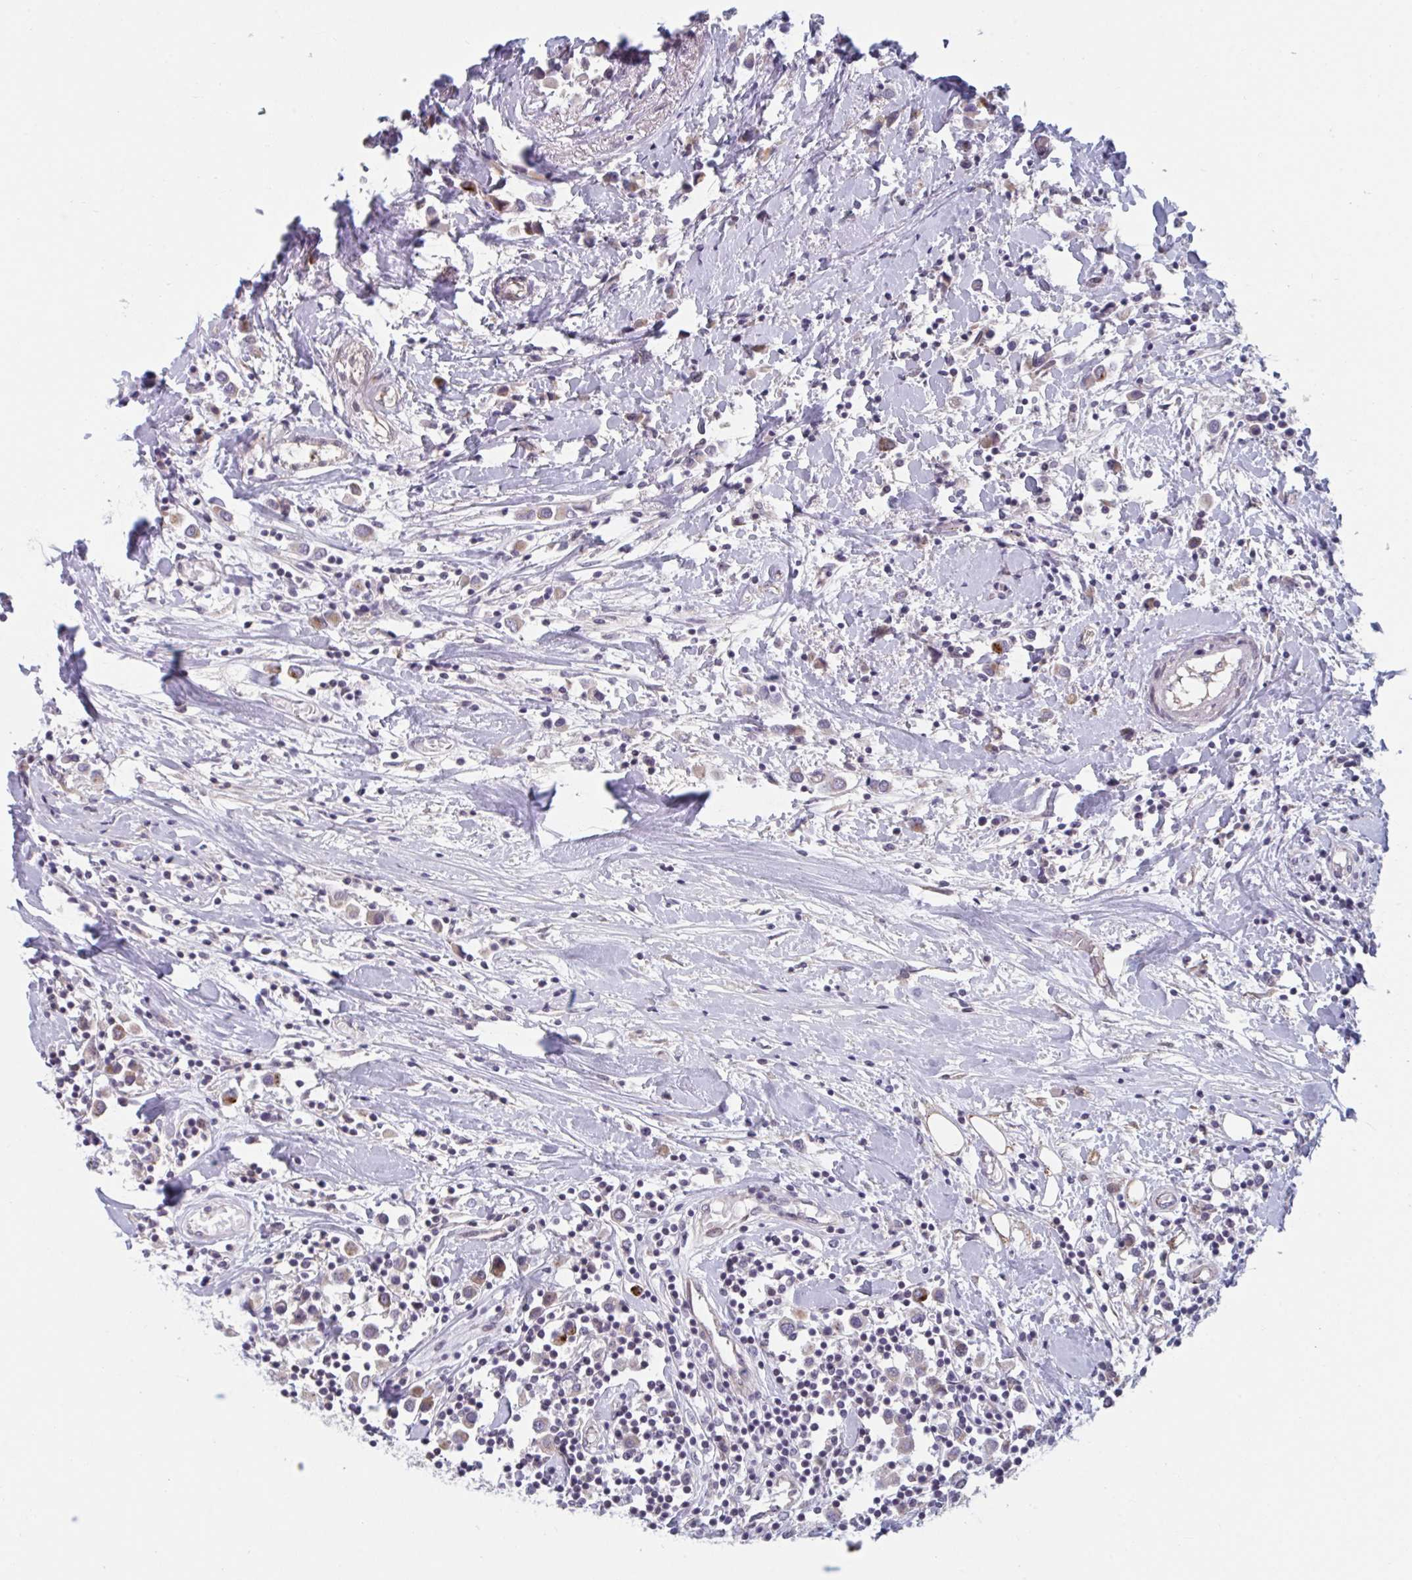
{"staining": {"intensity": "moderate", "quantity": "<25%", "location": "cytoplasmic/membranous"}, "tissue": "breast cancer", "cell_type": "Tumor cells", "image_type": "cancer", "snomed": [{"axis": "morphology", "description": "Duct carcinoma"}, {"axis": "topography", "description": "Breast"}], "caption": "Immunohistochemical staining of human breast cancer shows low levels of moderate cytoplasmic/membranous staining in about <25% of tumor cells.", "gene": "TNFSF10", "patient": {"sex": "female", "age": 61}}